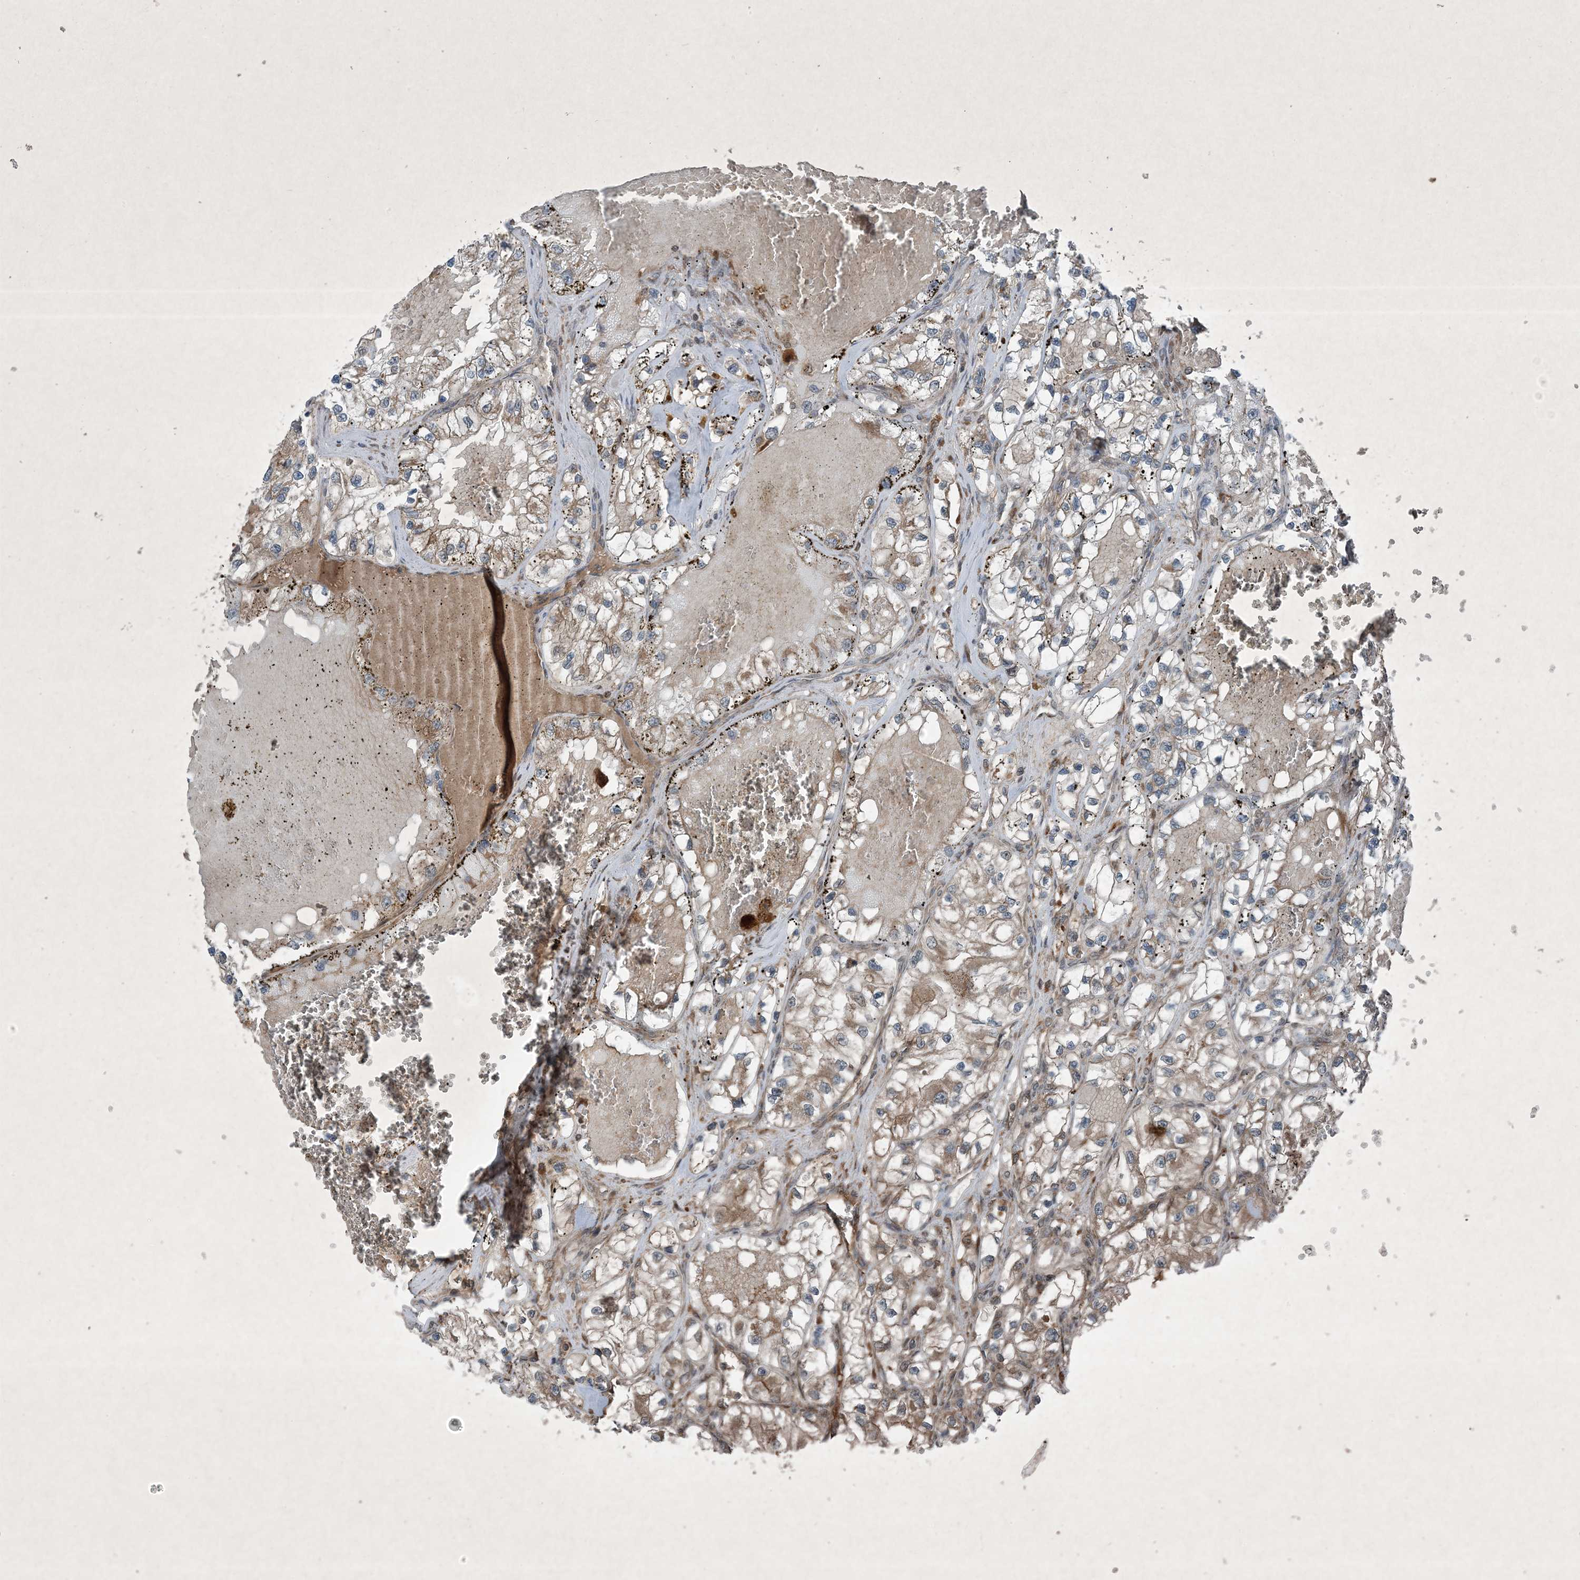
{"staining": {"intensity": "weak", "quantity": "25%-75%", "location": "cytoplasmic/membranous"}, "tissue": "renal cancer", "cell_type": "Tumor cells", "image_type": "cancer", "snomed": [{"axis": "morphology", "description": "Adenocarcinoma, NOS"}, {"axis": "topography", "description": "Kidney"}], "caption": "A low amount of weak cytoplasmic/membranous positivity is present in approximately 25%-75% of tumor cells in renal cancer tissue. (DAB = brown stain, brightfield microscopy at high magnification).", "gene": "GNG5", "patient": {"sex": "female", "age": 57}}